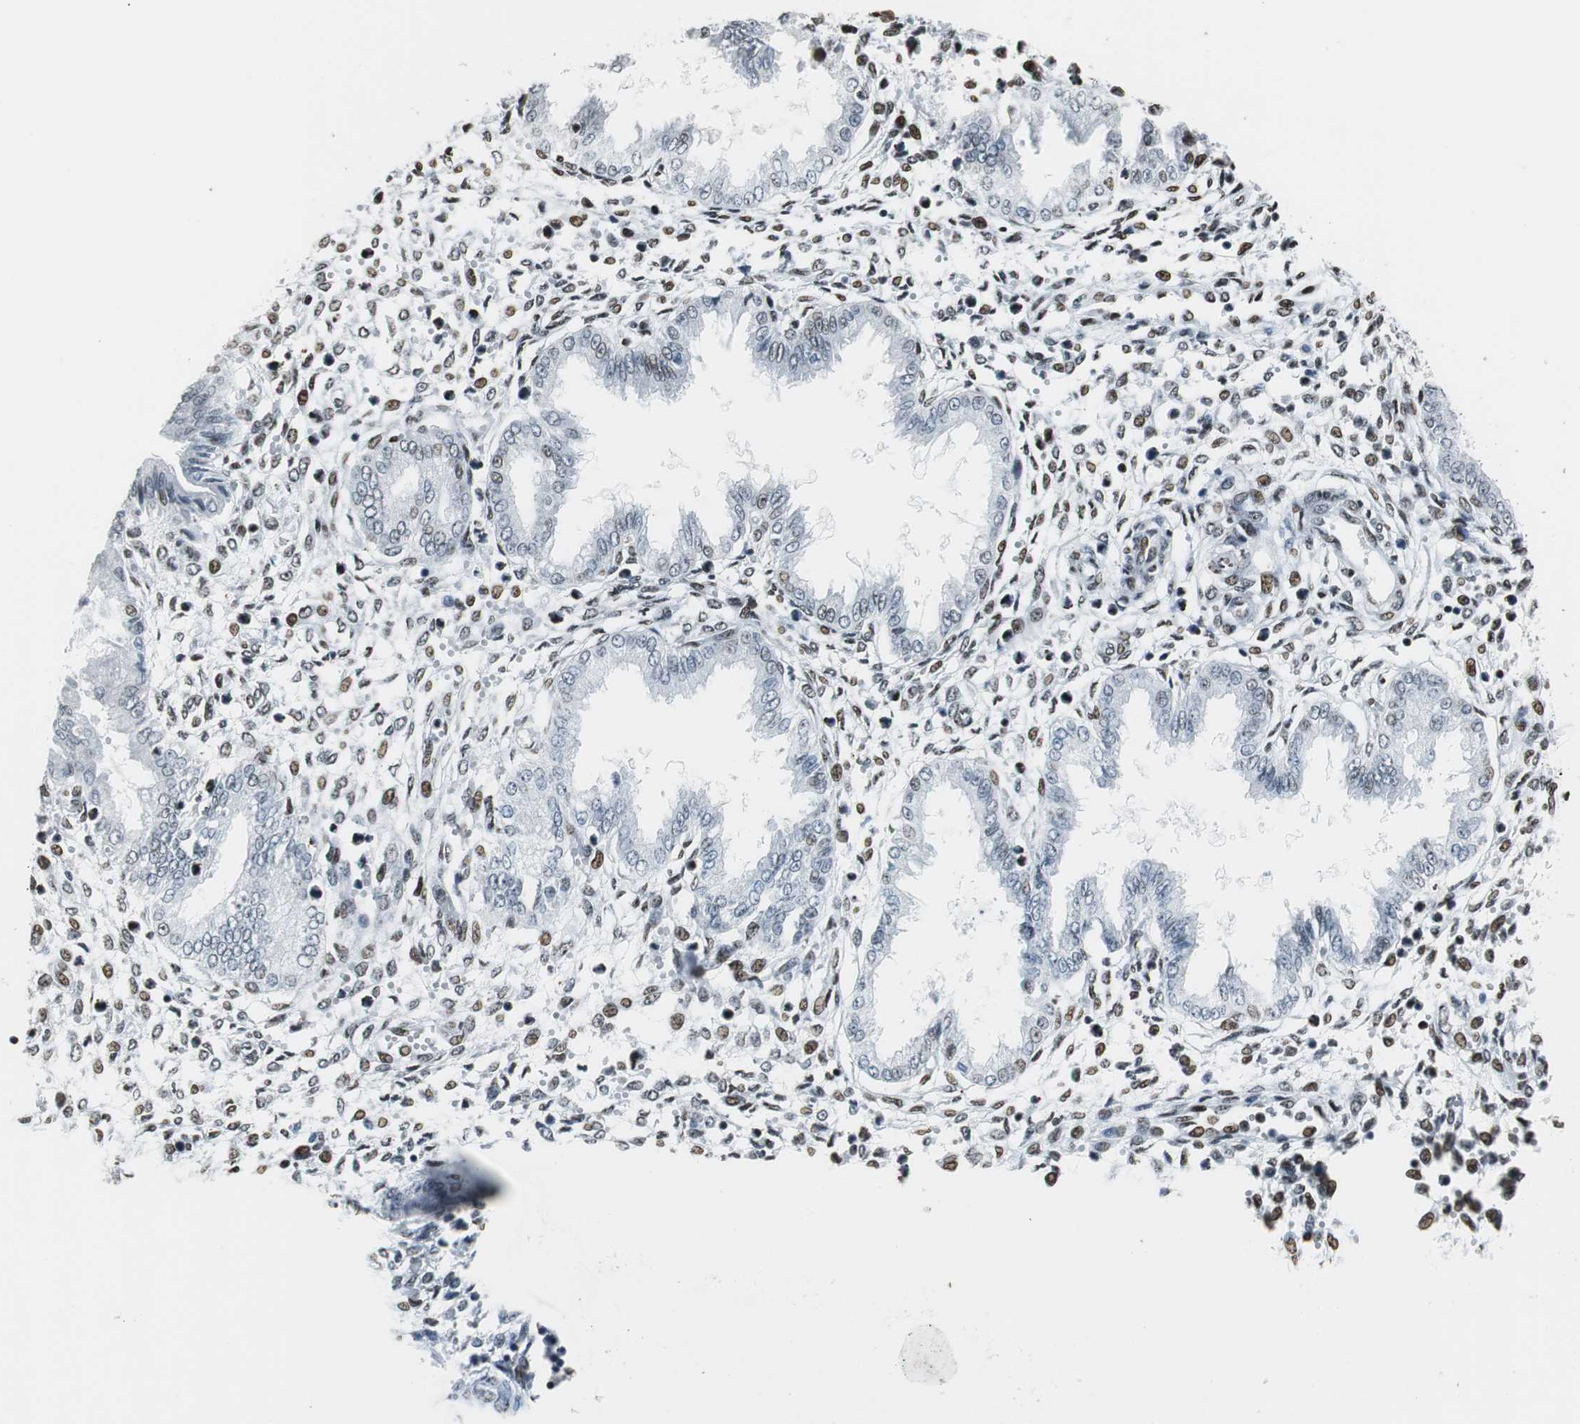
{"staining": {"intensity": "weak", "quantity": "25%-75%", "location": "nuclear"}, "tissue": "endometrium", "cell_type": "Cells in endometrial stroma", "image_type": "normal", "snomed": [{"axis": "morphology", "description": "Normal tissue, NOS"}, {"axis": "topography", "description": "Endometrium"}], "caption": "This image shows IHC staining of unremarkable human endometrium, with low weak nuclear positivity in about 25%-75% of cells in endometrial stroma.", "gene": "RBBP4", "patient": {"sex": "female", "age": 33}}